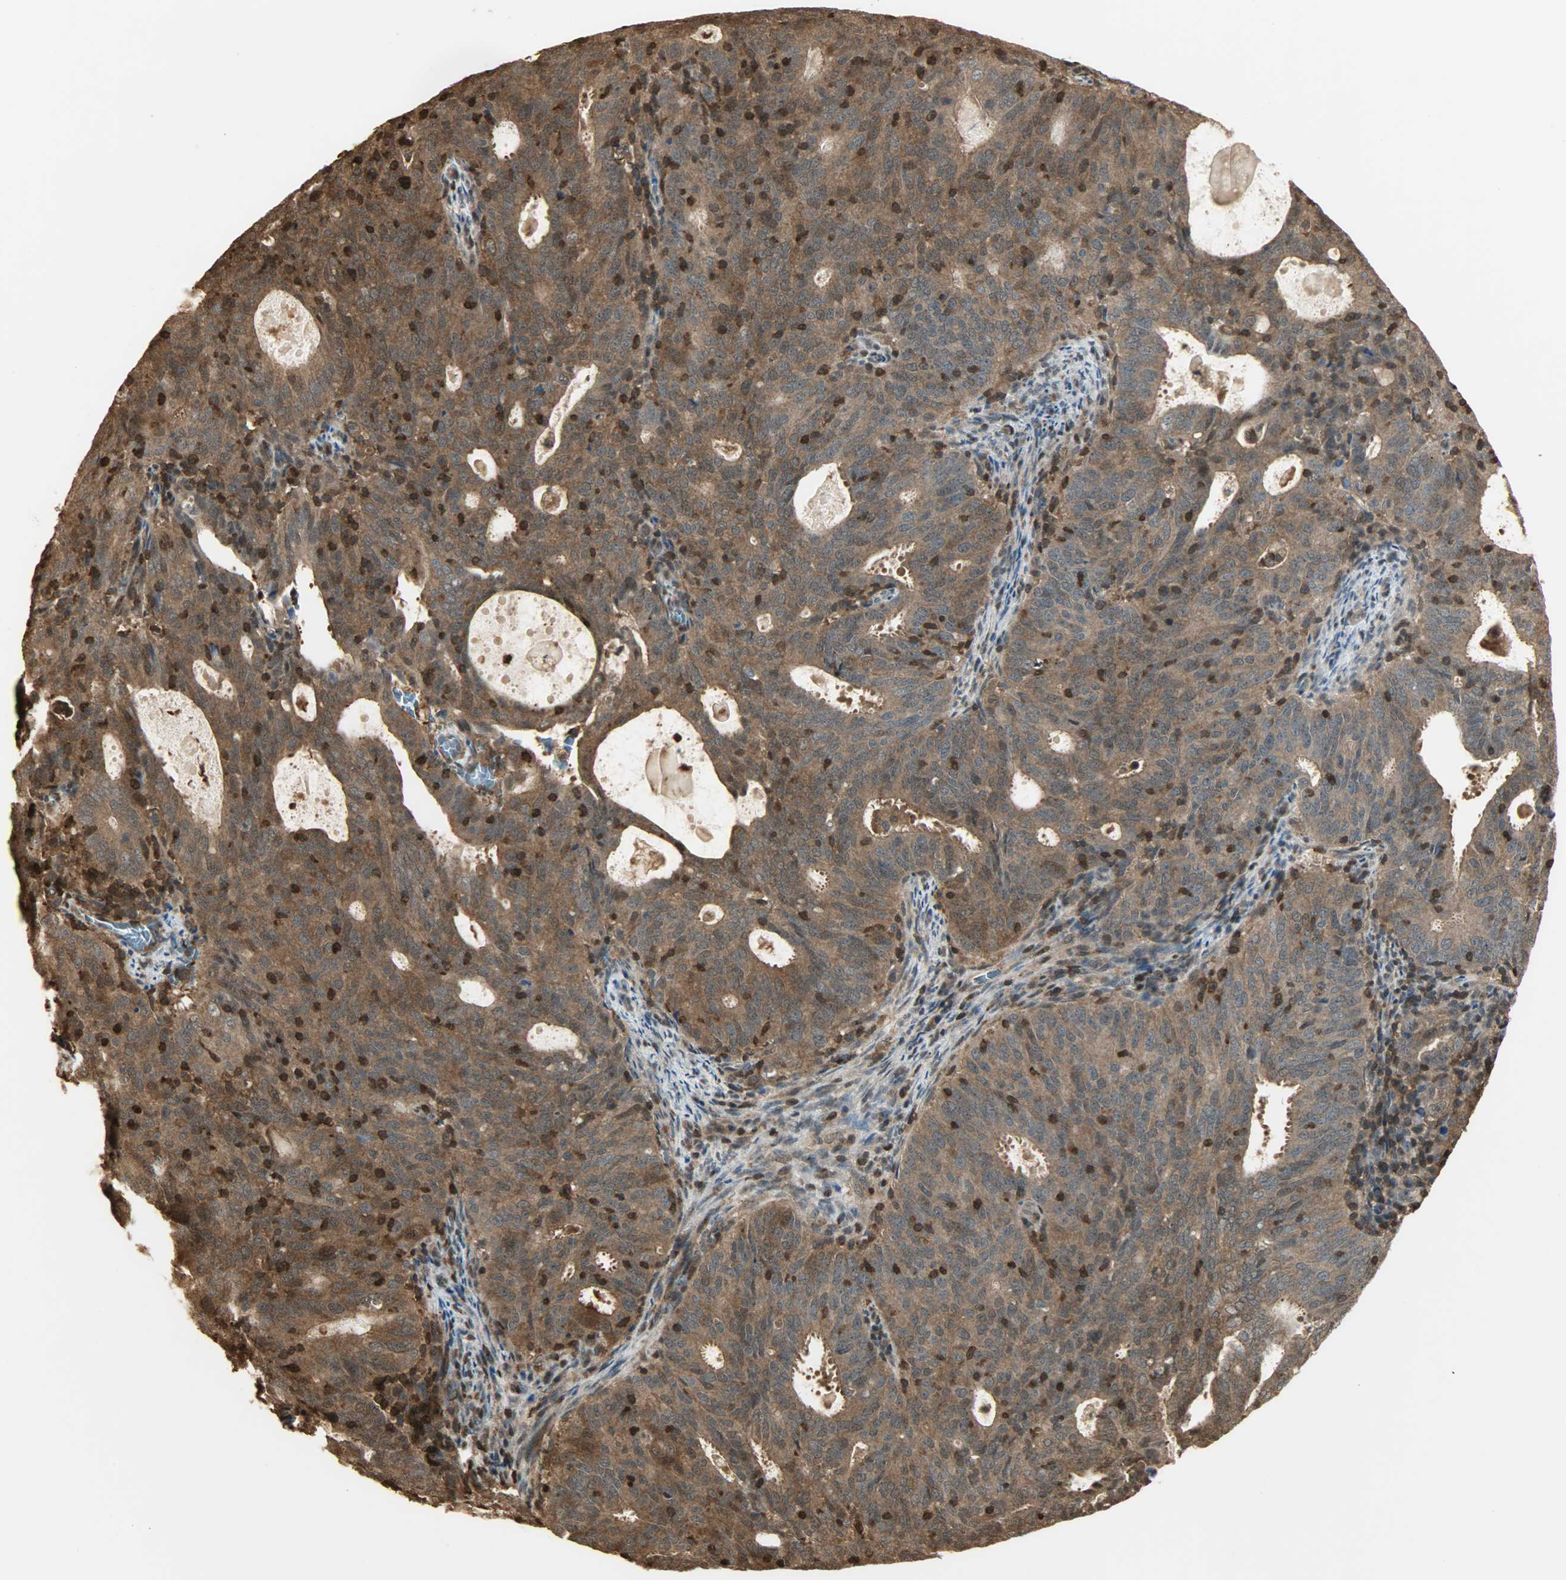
{"staining": {"intensity": "strong", "quantity": ">75%", "location": "cytoplasmic/membranous,nuclear"}, "tissue": "cervical cancer", "cell_type": "Tumor cells", "image_type": "cancer", "snomed": [{"axis": "morphology", "description": "Adenocarcinoma, NOS"}, {"axis": "topography", "description": "Cervix"}], "caption": "Immunohistochemical staining of cervical cancer (adenocarcinoma) reveals high levels of strong cytoplasmic/membranous and nuclear protein positivity in about >75% of tumor cells.", "gene": "YWHAZ", "patient": {"sex": "female", "age": 44}}